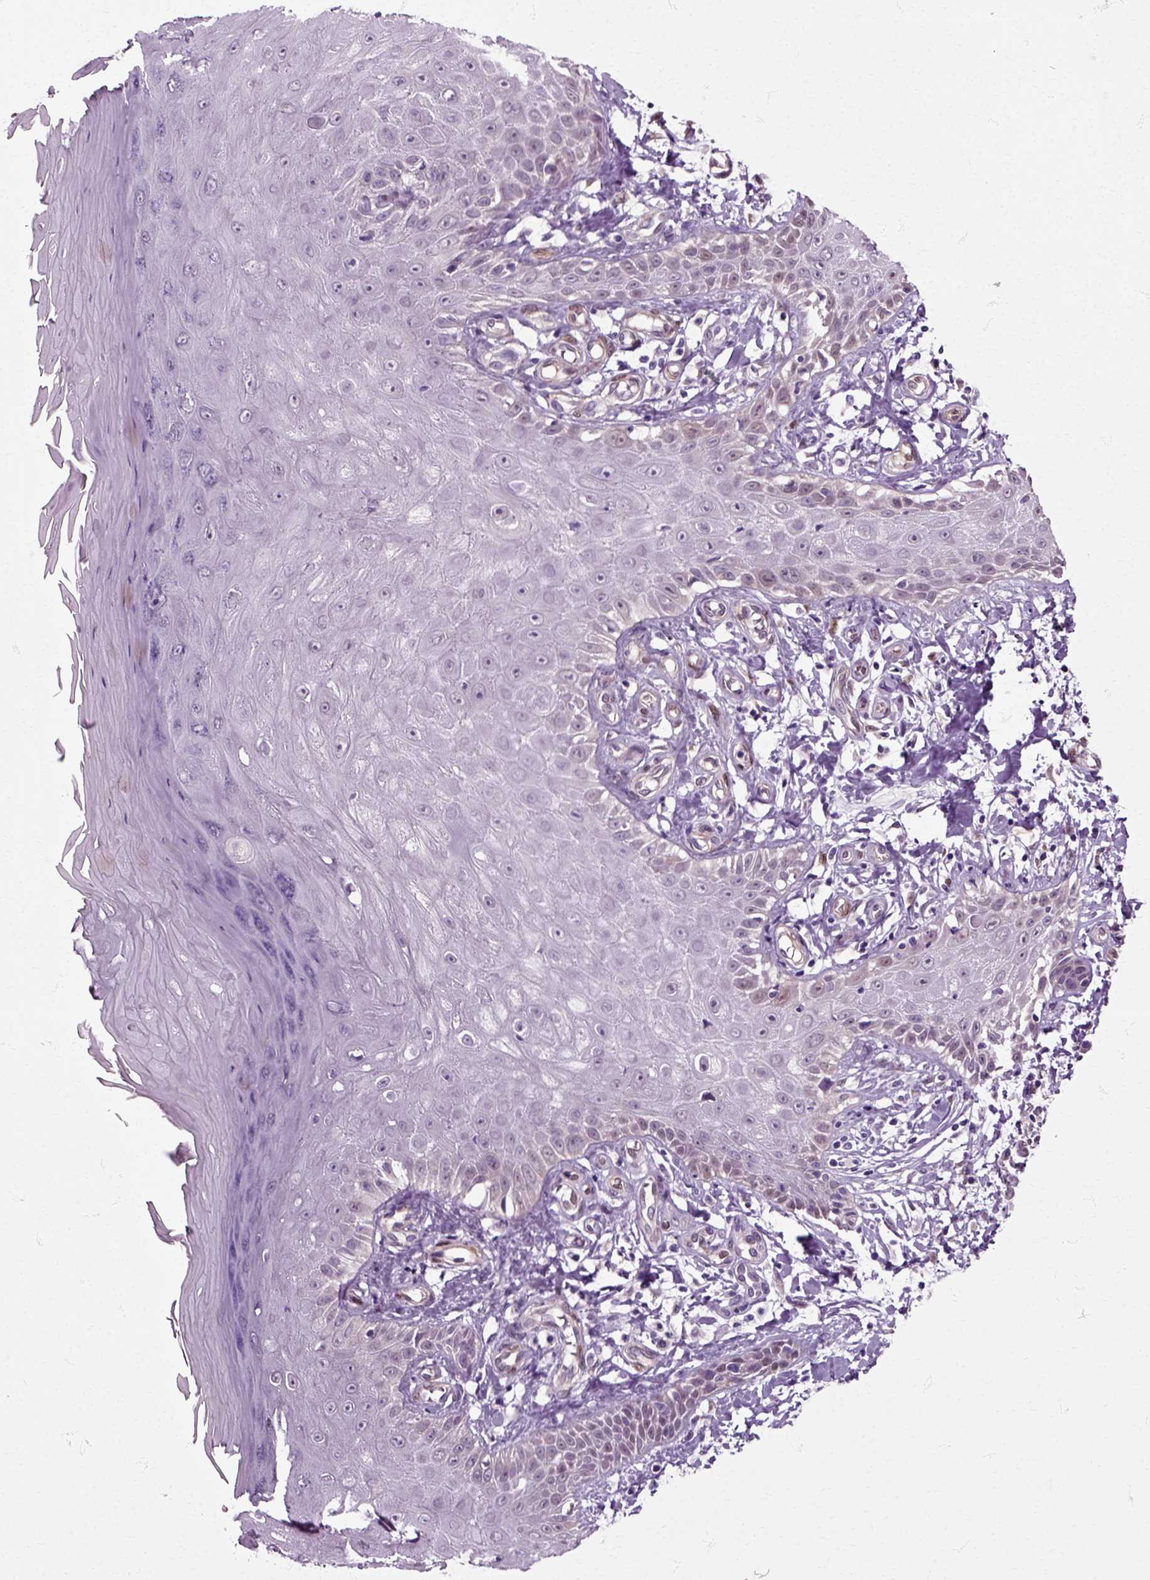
{"staining": {"intensity": "negative", "quantity": "none", "location": "none"}, "tissue": "skin", "cell_type": "Fibroblasts", "image_type": "normal", "snomed": [{"axis": "morphology", "description": "Normal tissue, NOS"}, {"axis": "morphology", "description": "Inflammation, NOS"}, {"axis": "morphology", "description": "Fibrosis, NOS"}, {"axis": "topography", "description": "Skin"}], "caption": "Normal skin was stained to show a protein in brown. There is no significant staining in fibroblasts.", "gene": "HSPA2", "patient": {"sex": "male", "age": 71}}